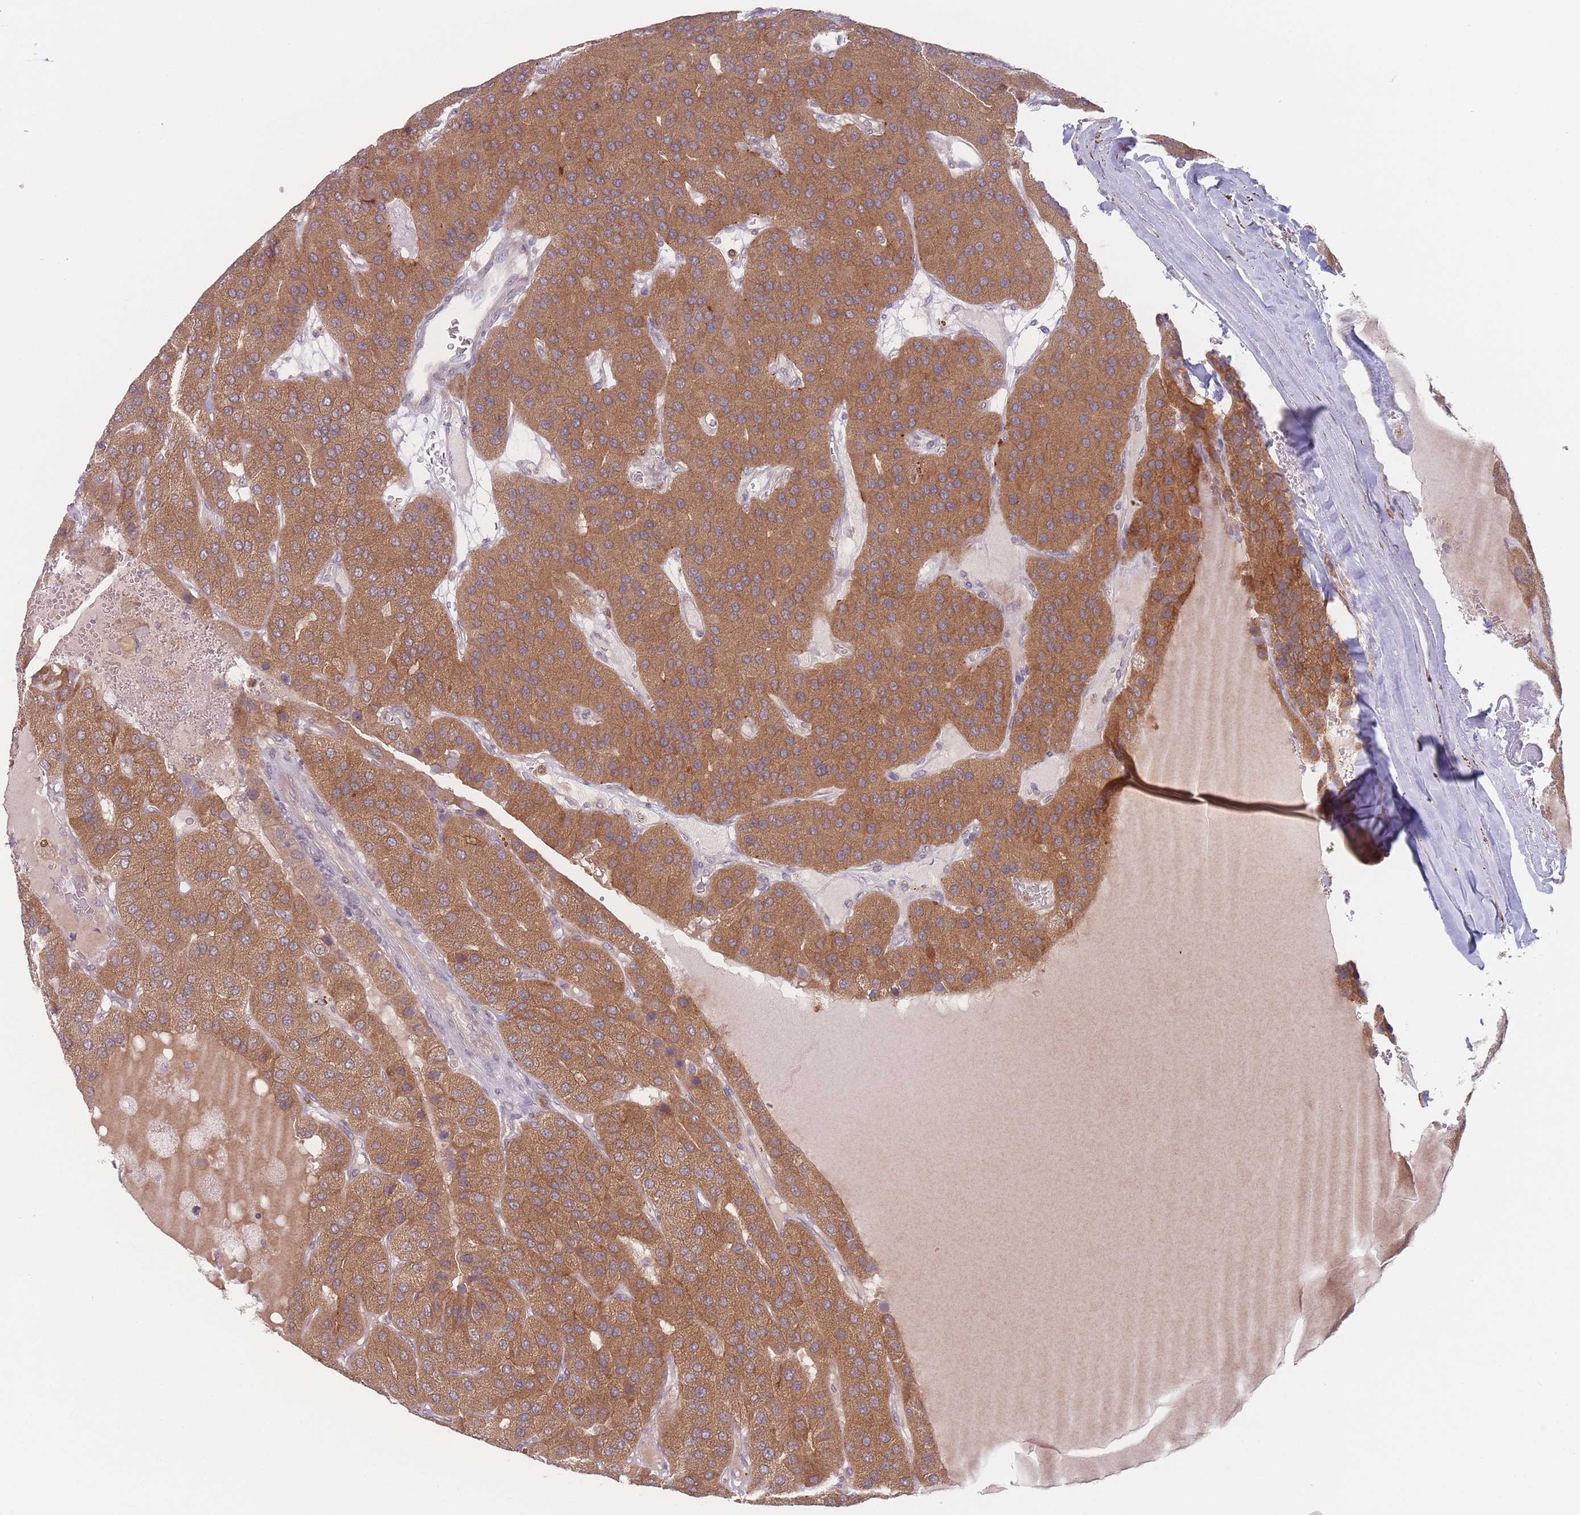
{"staining": {"intensity": "moderate", "quantity": ">75%", "location": "cytoplasmic/membranous"}, "tissue": "parathyroid gland", "cell_type": "Glandular cells", "image_type": "normal", "snomed": [{"axis": "morphology", "description": "Normal tissue, NOS"}, {"axis": "morphology", "description": "Adenoma, NOS"}, {"axis": "topography", "description": "Parathyroid gland"}], "caption": "Protein staining of unremarkable parathyroid gland displays moderate cytoplasmic/membranous staining in approximately >75% of glandular cells. The staining was performed using DAB, with brown indicating positive protein expression. Nuclei are stained blue with hematoxylin.", "gene": "PPM1A", "patient": {"sex": "female", "age": 86}}